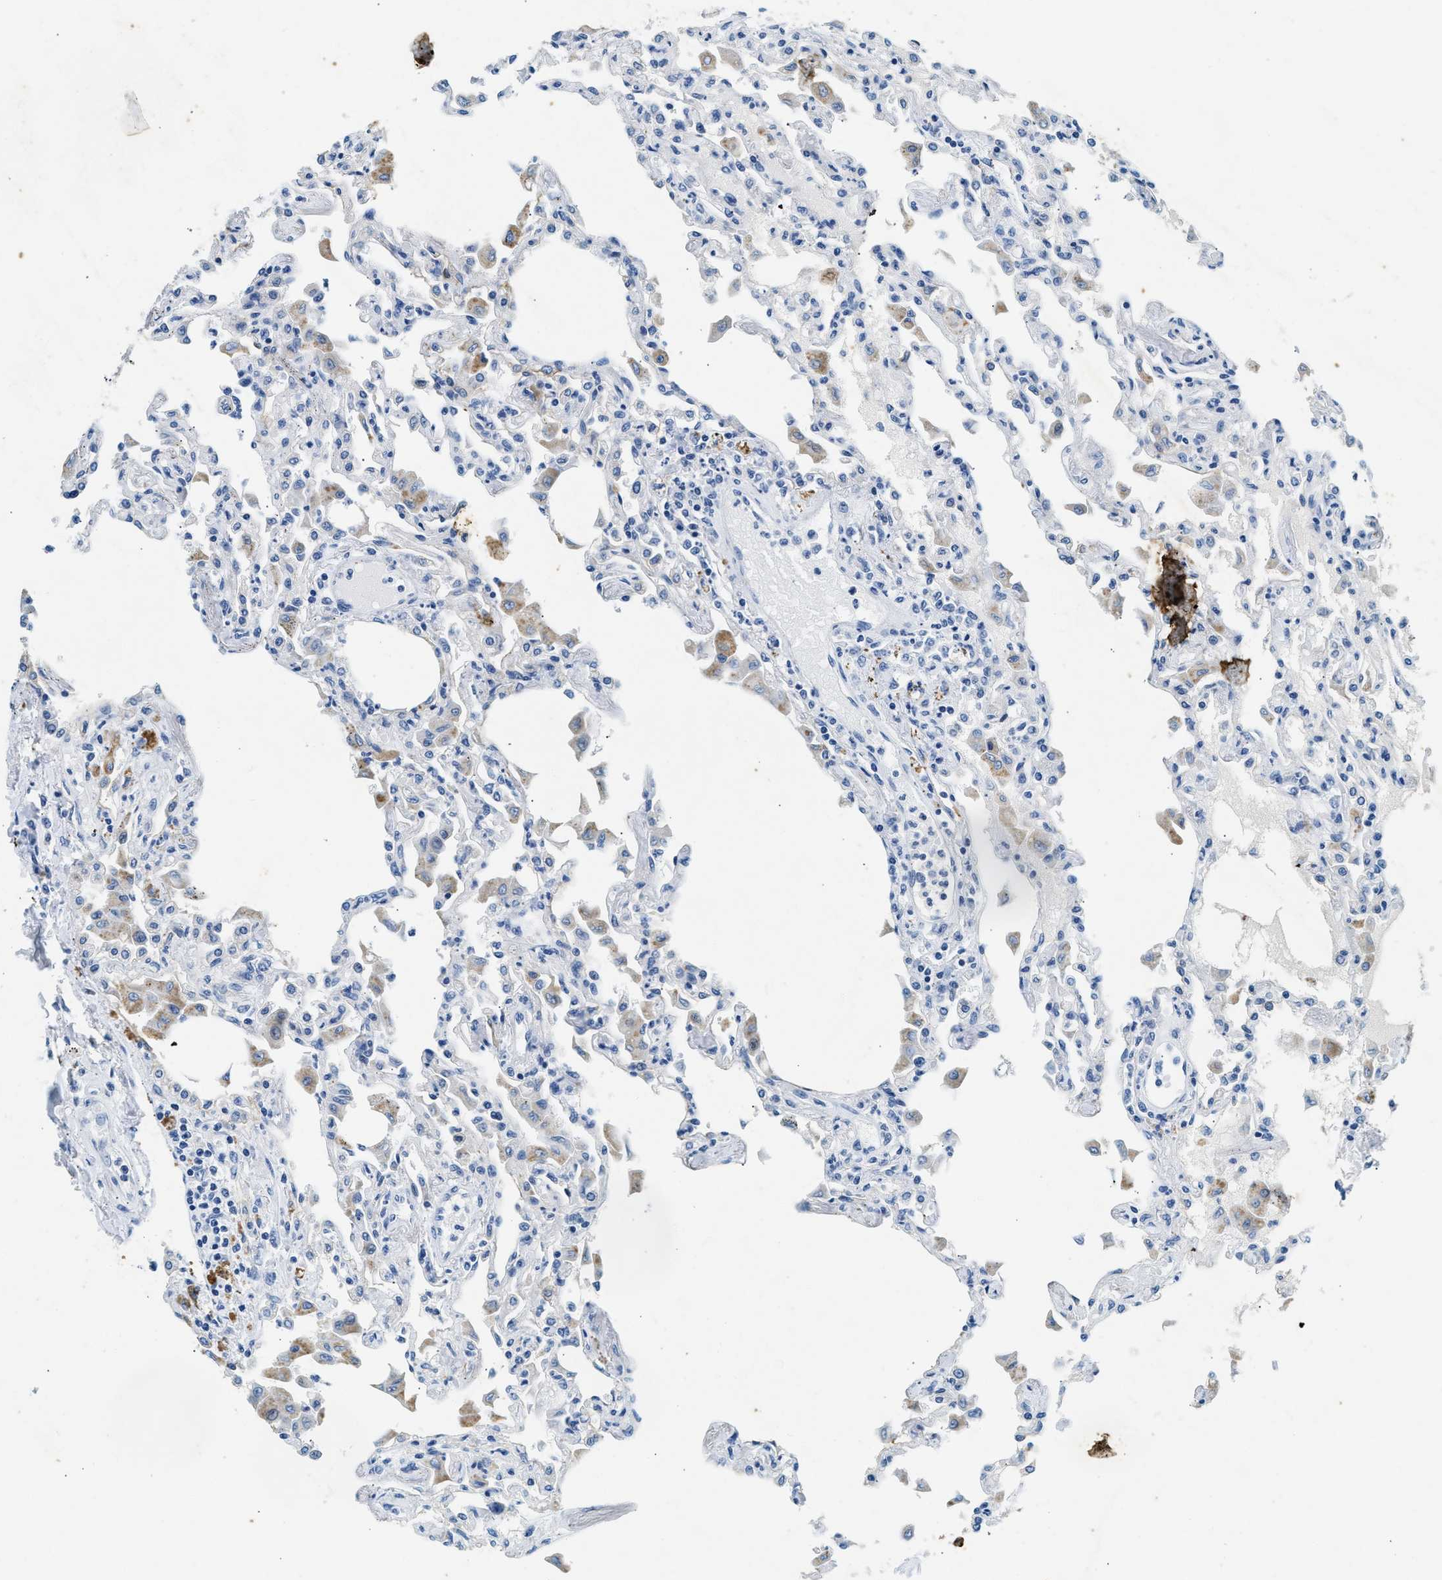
{"staining": {"intensity": "negative", "quantity": "none", "location": "none"}, "tissue": "lung", "cell_type": "Alveolar cells", "image_type": "normal", "snomed": [{"axis": "morphology", "description": "Normal tissue, NOS"}, {"axis": "topography", "description": "Bronchus"}, {"axis": "topography", "description": "Lung"}], "caption": "Immunohistochemical staining of normal human lung displays no significant staining in alveolar cells. (DAB (3,3'-diaminobenzidine) immunohistochemistry (IHC) with hematoxylin counter stain).", "gene": "CFAP20", "patient": {"sex": "female", "age": 49}}